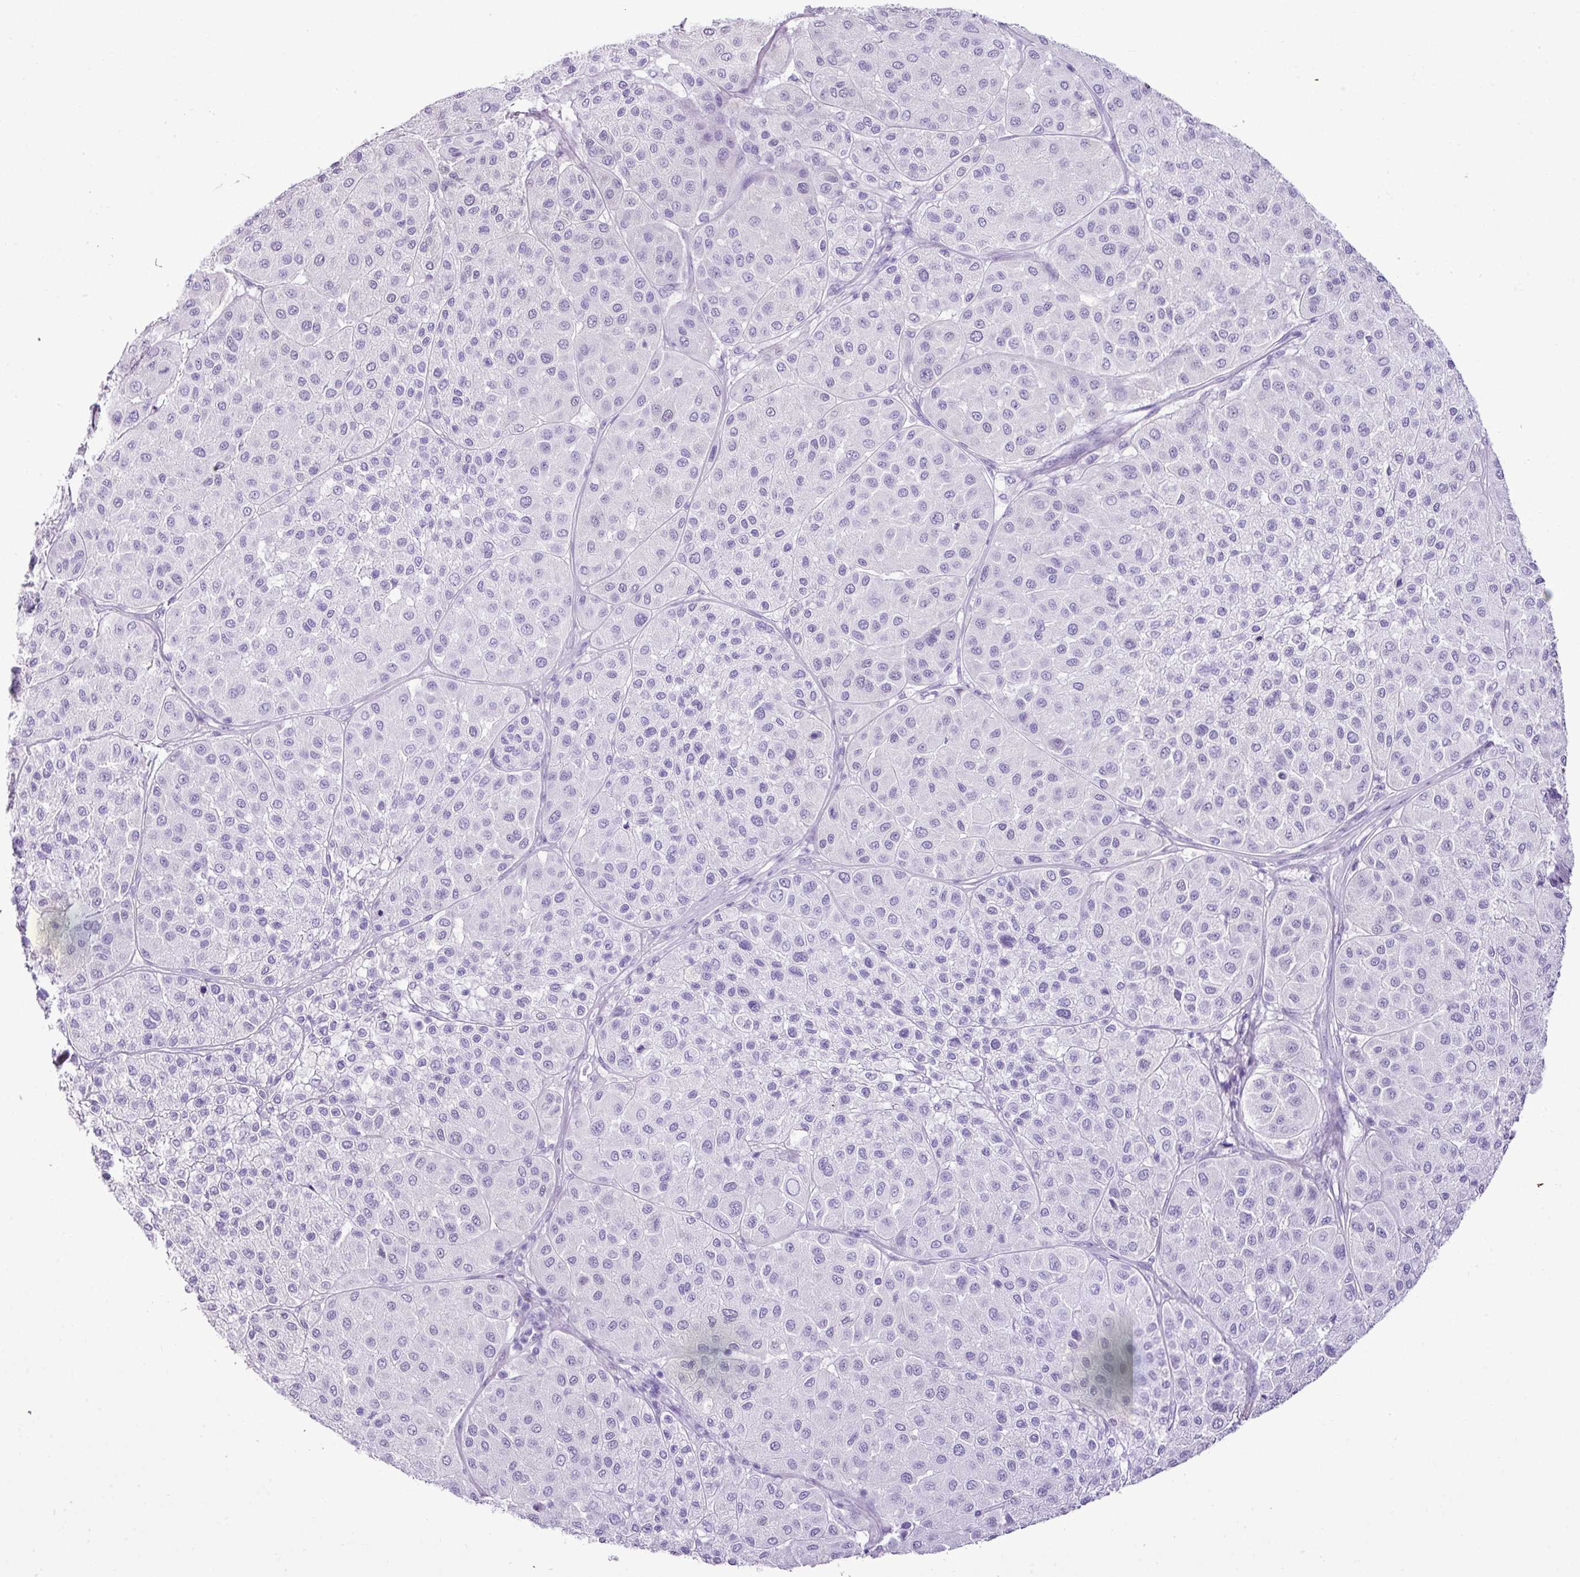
{"staining": {"intensity": "negative", "quantity": "none", "location": "none"}, "tissue": "melanoma", "cell_type": "Tumor cells", "image_type": "cancer", "snomed": [{"axis": "morphology", "description": "Malignant melanoma, Metastatic site"}, {"axis": "topography", "description": "Smooth muscle"}], "caption": "There is no significant expression in tumor cells of malignant melanoma (metastatic site).", "gene": "ZSCAN5A", "patient": {"sex": "male", "age": 41}}